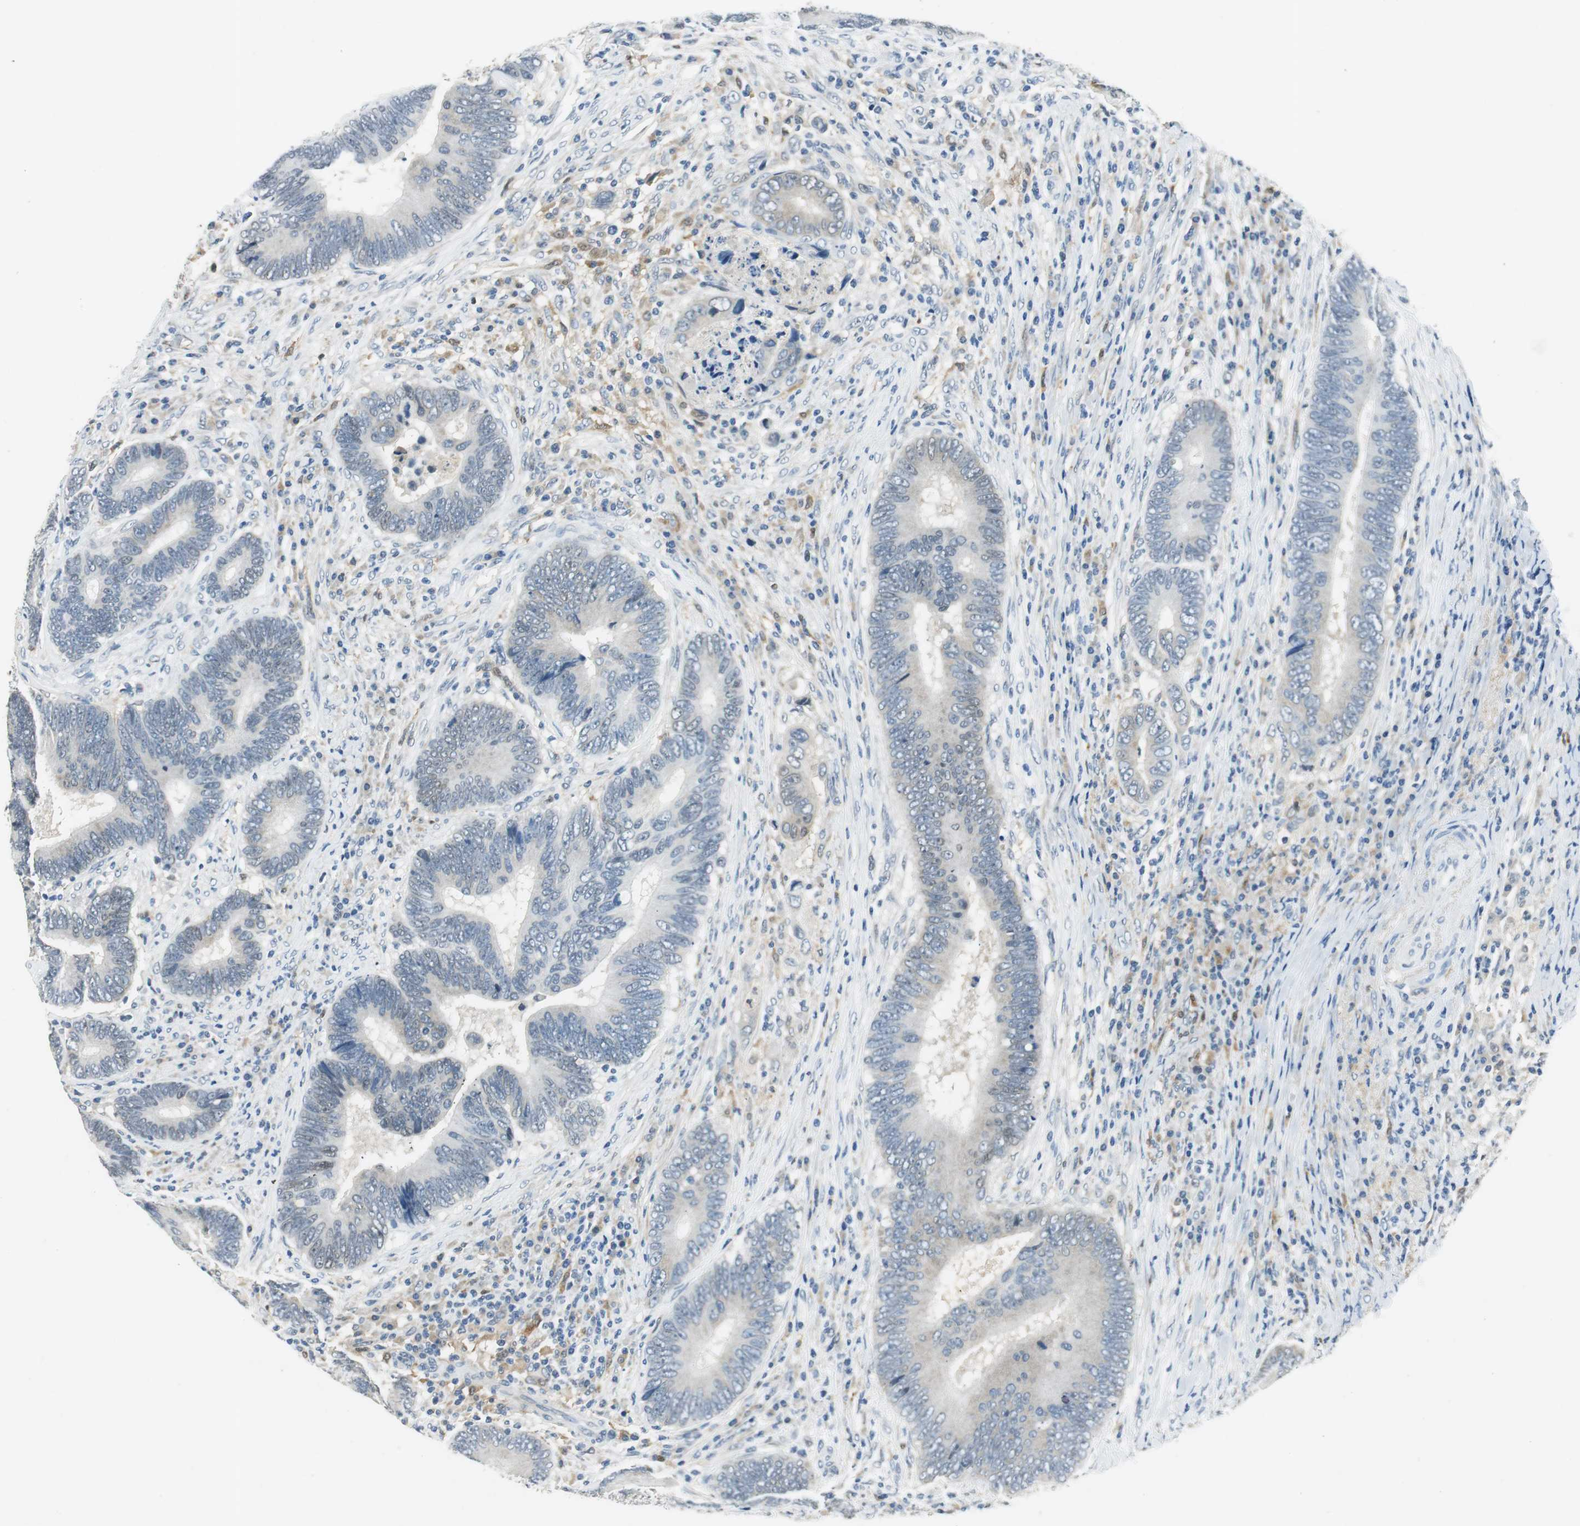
{"staining": {"intensity": "negative", "quantity": "none", "location": "none"}, "tissue": "colorectal cancer", "cell_type": "Tumor cells", "image_type": "cancer", "snomed": [{"axis": "morphology", "description": "Adenocarcinoma, NOS"}, {"axis": "topography", "description": "Colon"}], "caption": "An immunohistochemistry (IHC) photomicrograph of adenocarcinoma (colorectal) is shown. There is no staining in tumor cells of adenocarcinoma (colorectal).", "gene": "ME1", "patient": {"sex": "female", "age": 78}}